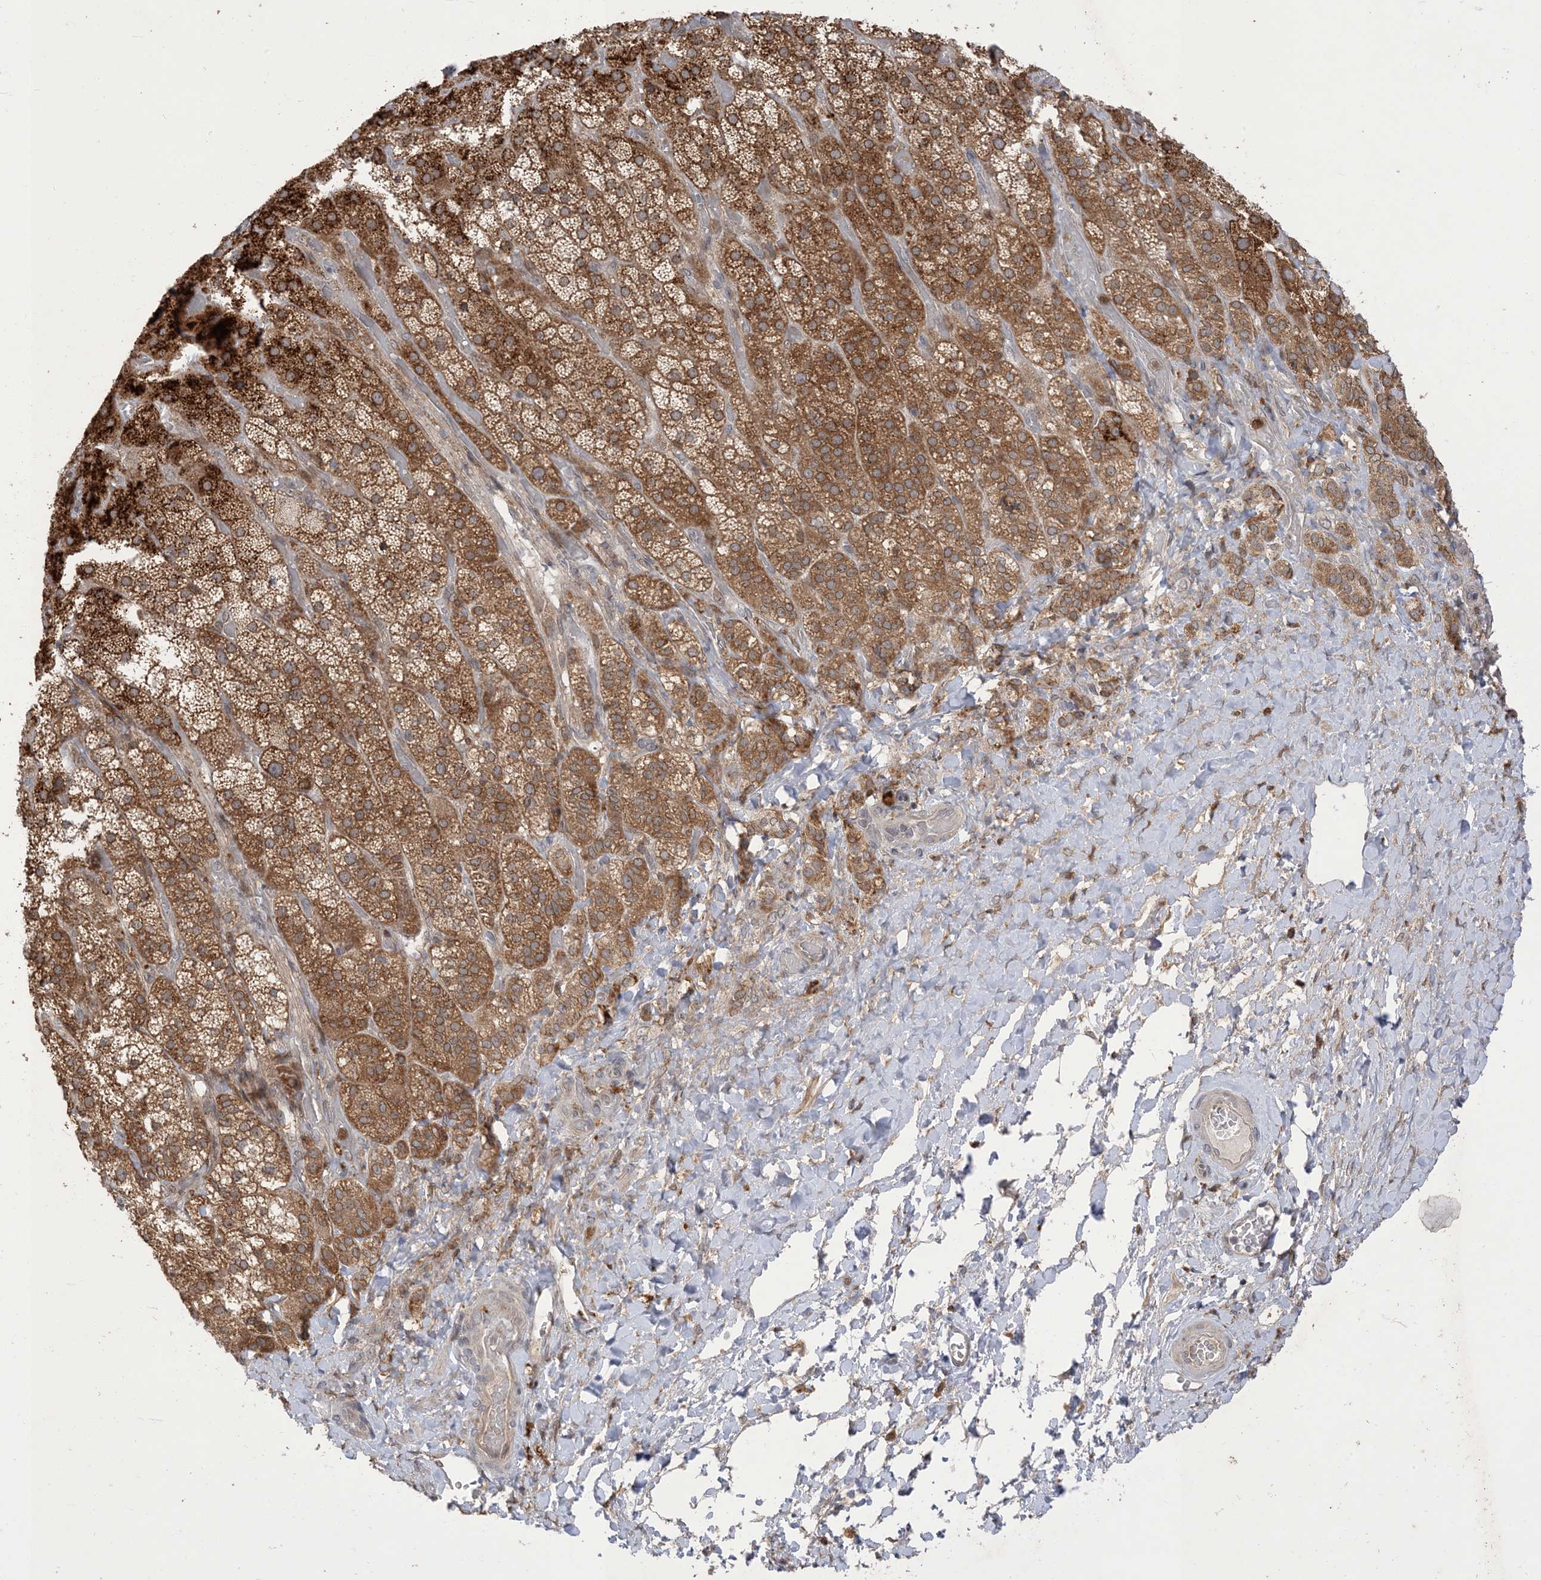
{"staining": {"intensity": "strong", "quantity": ">75%", "location": "cytoplasmic/membranous"}, "tissue": "adrenal gland", "cell_type": "Glandular cells", "image_type": "normal", "snomed": [{"axis": "morphology", "description": "Normal tissue, NOS"}, {"axis": "topography", "description": "Adrenal gland"}], "caption": "Normal adrenal gland demonstrates strong cytoplasmic/membranous positivity in about >75% of glandular cells, visualized by immunohistochemistry. The staining is performed using DAB brown chromogen to label protein expression. The nuclei are counter-stained blue using hematoxylin.", "gene": "NAGK", "patient": {"sex": "male", "age": 57}}